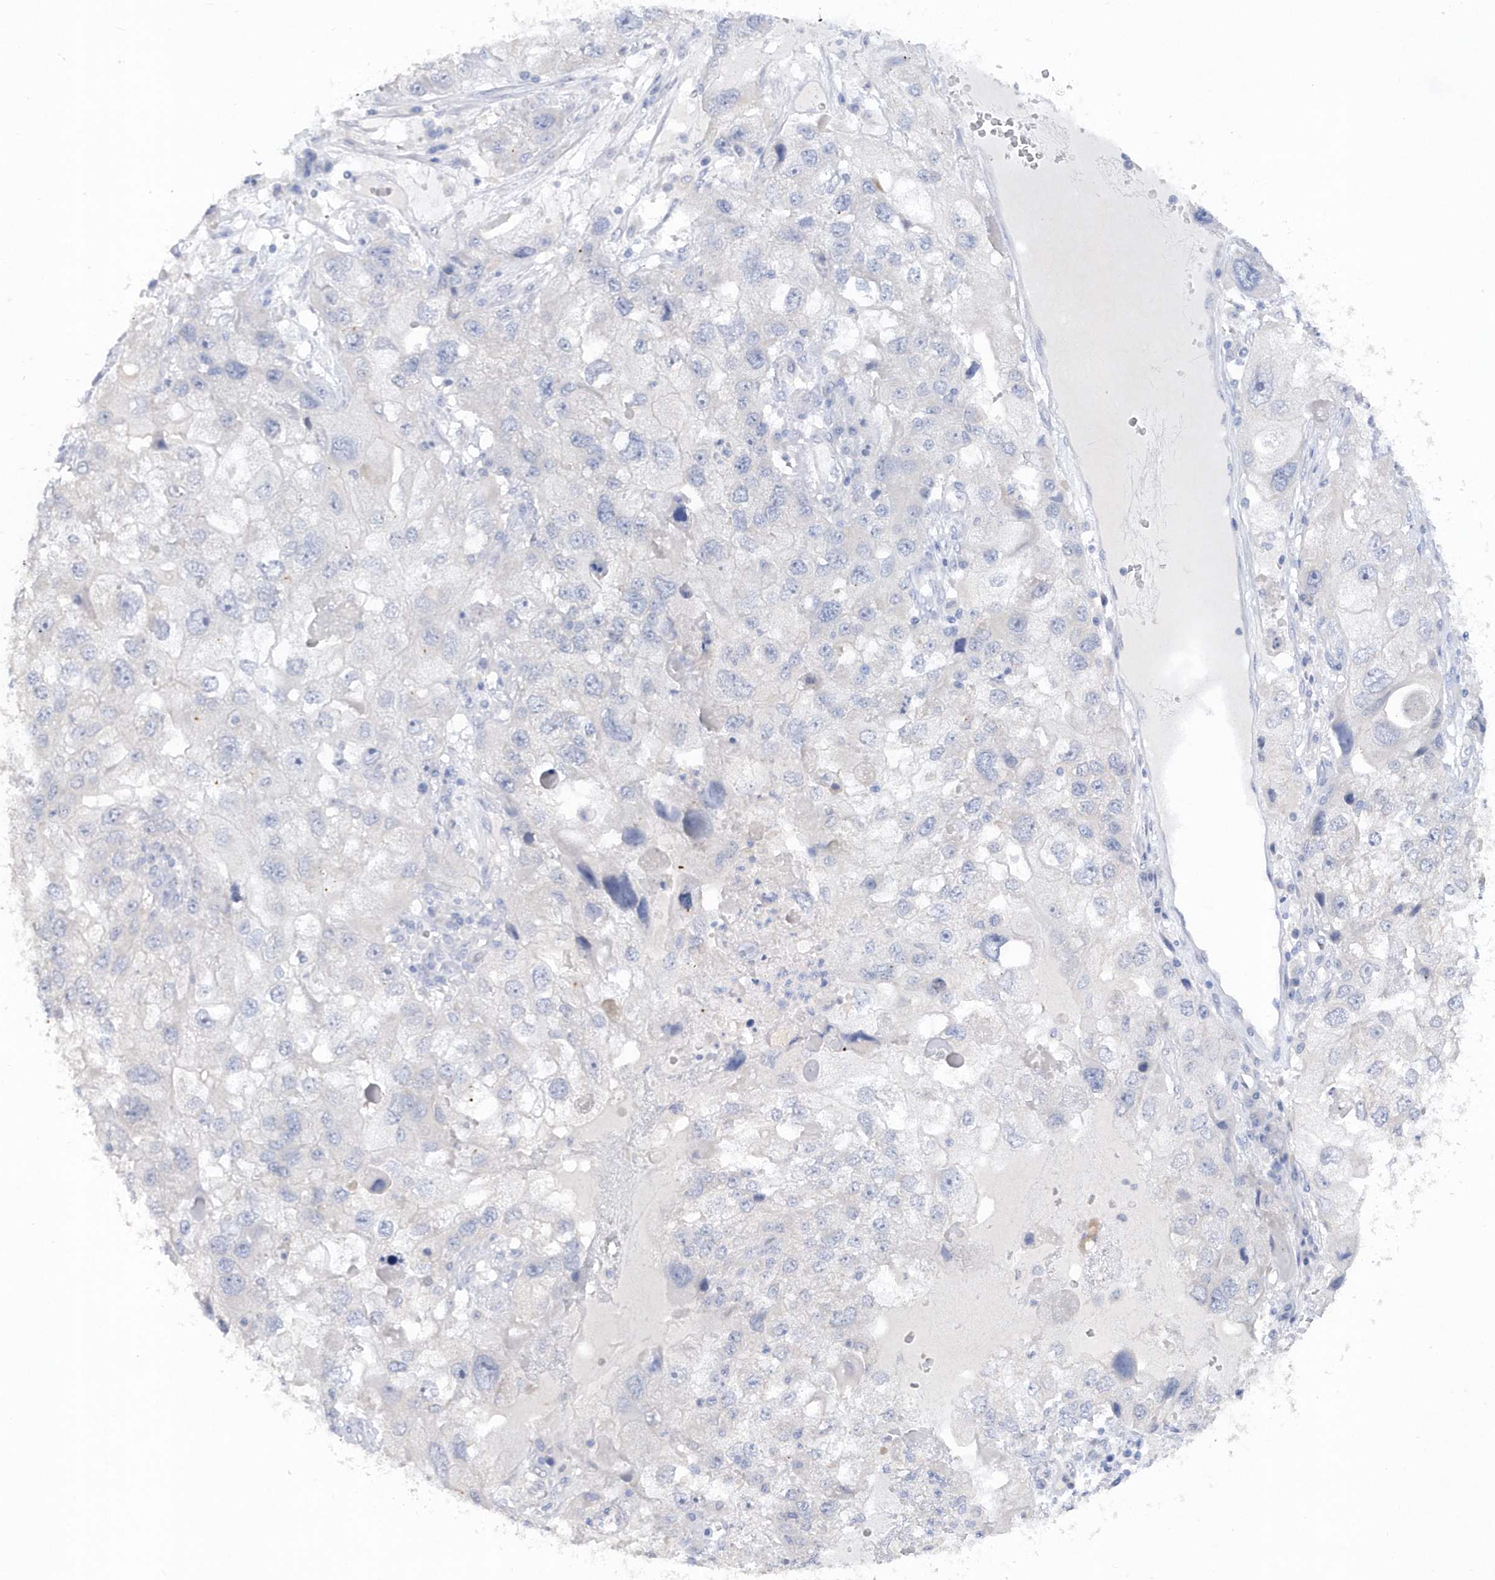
{"staining": {"intensity": "negative", "quantity": "none", "location": "none"}, "tissue": "endometrial cancer", "cell_type": "Tumor cells", "image_type": "cancer", "snomed": [{"axis": "morphology", "description": "Adenocarcinoma, NOS"}, {"axis": "topography", "description": "Endometrium"}], "caption": "Tumor cells are negative for protein expression in human endometrial adenocarcinoma. Brightfield microscopy of immunohistochemistry stained with DAB (3,3'-diaminobenzidine) (brown) and hematoxylin (blue), captured at high magnification.", "gene": "RPE", "patient": {"sex": "female", "age": 49}}